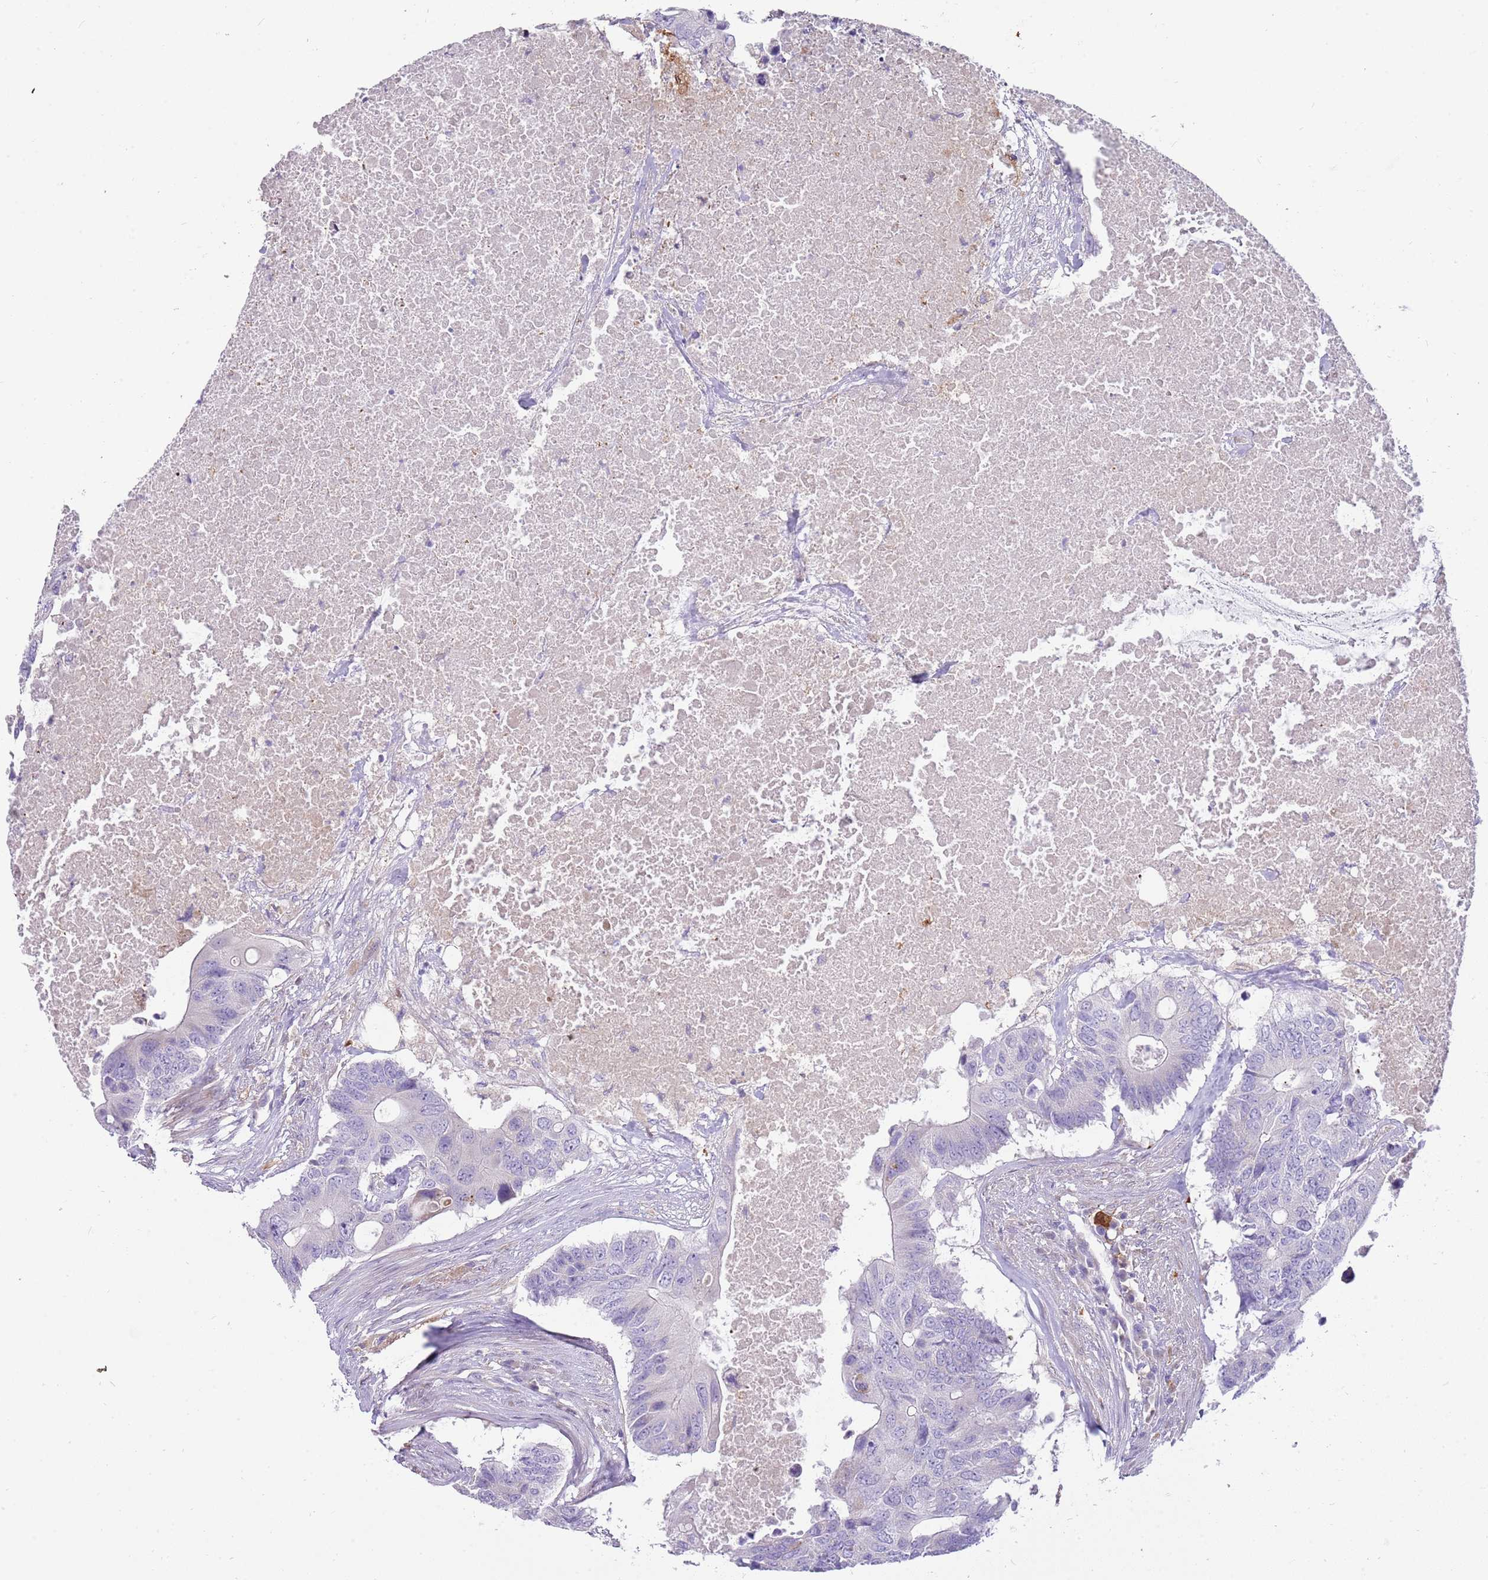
{"staining": {"intensity": "negative", "quantity": "none", "location": "none"}, "tissue": "colorectal cancer", "cell_type": "Tumor cells", "image_type": "cancer", "snomed": [{"axis": "morphology", "description": "Adenocarcinoma, NOS"}, {"axis": "topography", "description": "Colon"}], "caption": "Tumor cells show no significant positivity in colorectal adenocarcinoma. (Stains: DAB (3,3'-diaminobenzidine) IHC with hematoxylin counter stain, Microscopy: brightfield microscopy at high magnification).", "gene": "DIPK1C", "patient": {"sex": "male", "age": 71}}